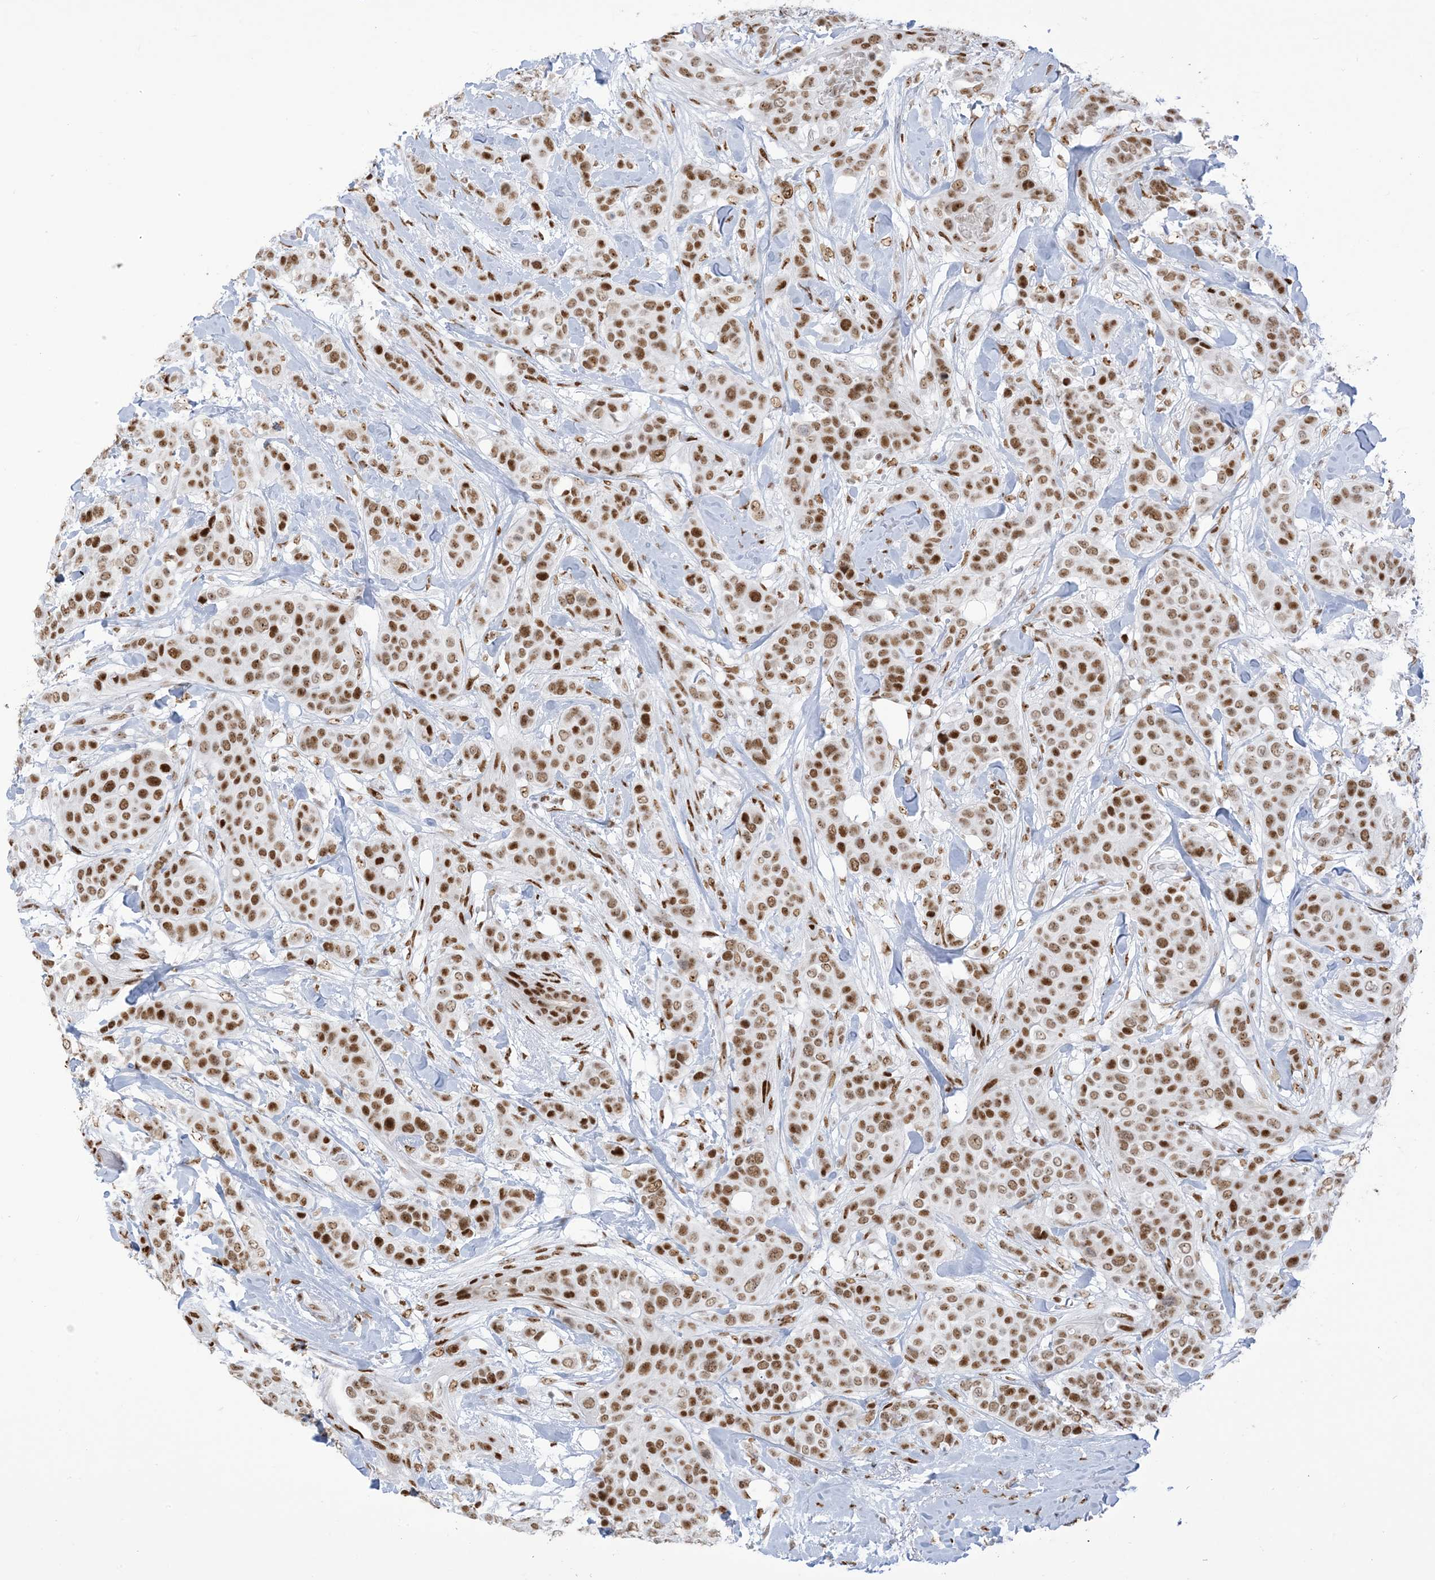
{"staining": {"intensity": "moderate", "quantity": ">75%", "location": "nuclear"}, "tissue": "breast cancer", "cell_type": "Tumor cells", "image_type": "cancer", "snomed": [{"axis": "morphology", "description": "Lobular carcinoma"}, {"axis": "topography", "description": "Breast"}], "caption": "Breast lobular carcinoma stained for a protein (brown) reveals moderate nuclear positive positivity in about >75% of tumor cells.", "gene": "STAG1", "patient": {"sex": "female", "age": 51}}